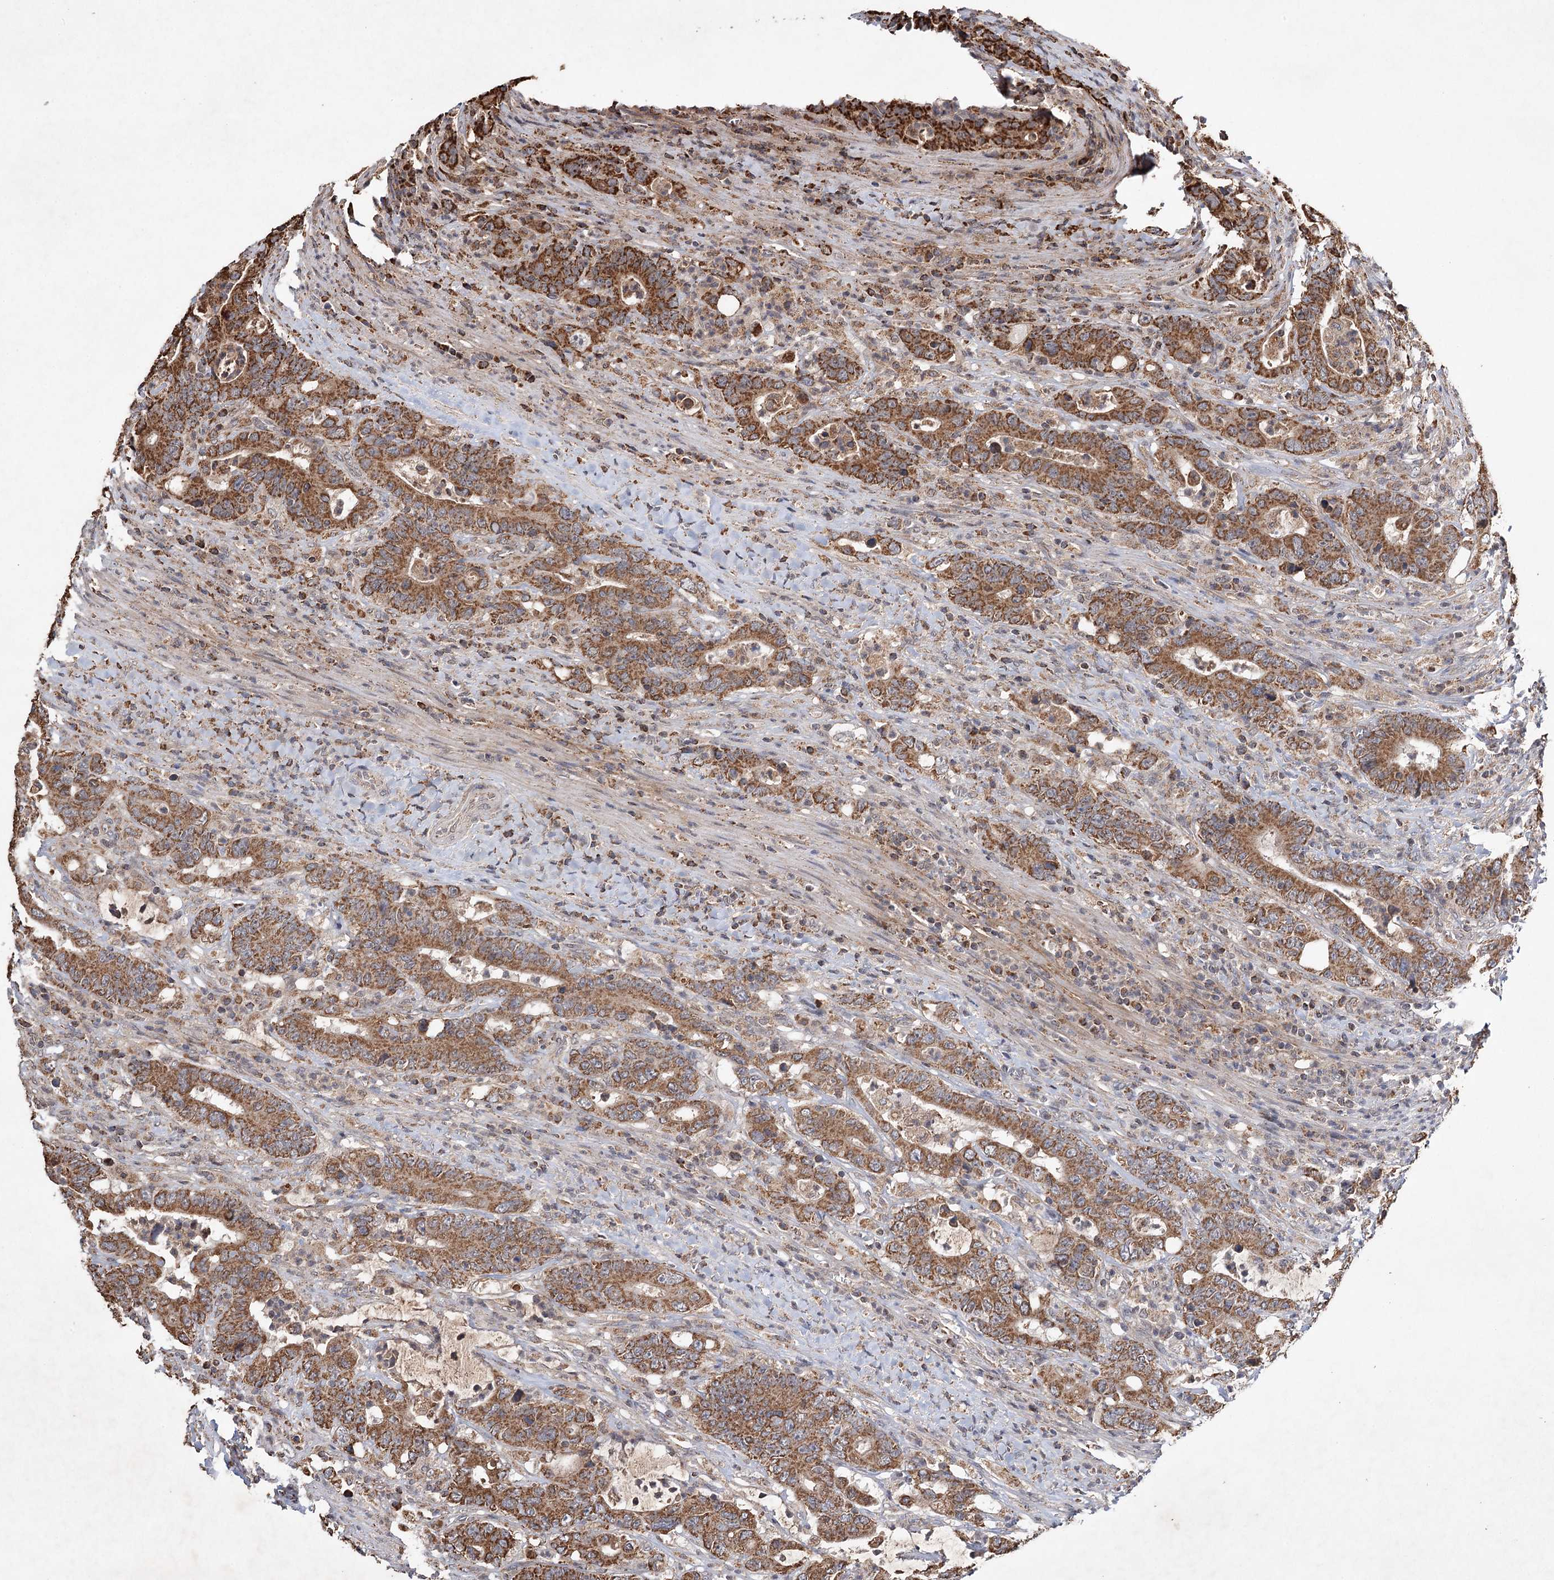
{"staining": {"intensity": "strong", "quantity": ">75%", "location": "cytoplasmic/membranous"}, "tissue": "colorectal cancer", "cell_type": "Tumor cells", "image_type": "cancer", "snomed": [{"axis": "morphology", "description": "Adenocarcinoma, NOS"}, {"axis": "topography", "description": "Colon"}], "caption": "There is high levels of strong cytoplasmic/membranous staining in tumor cells of colorectal cancer (adenocarcinoma), as demonstrated by immunohistochemical staining (brown color).", "gene": "PIK3CB", "patient": {"sex": "female", "age": 75}}